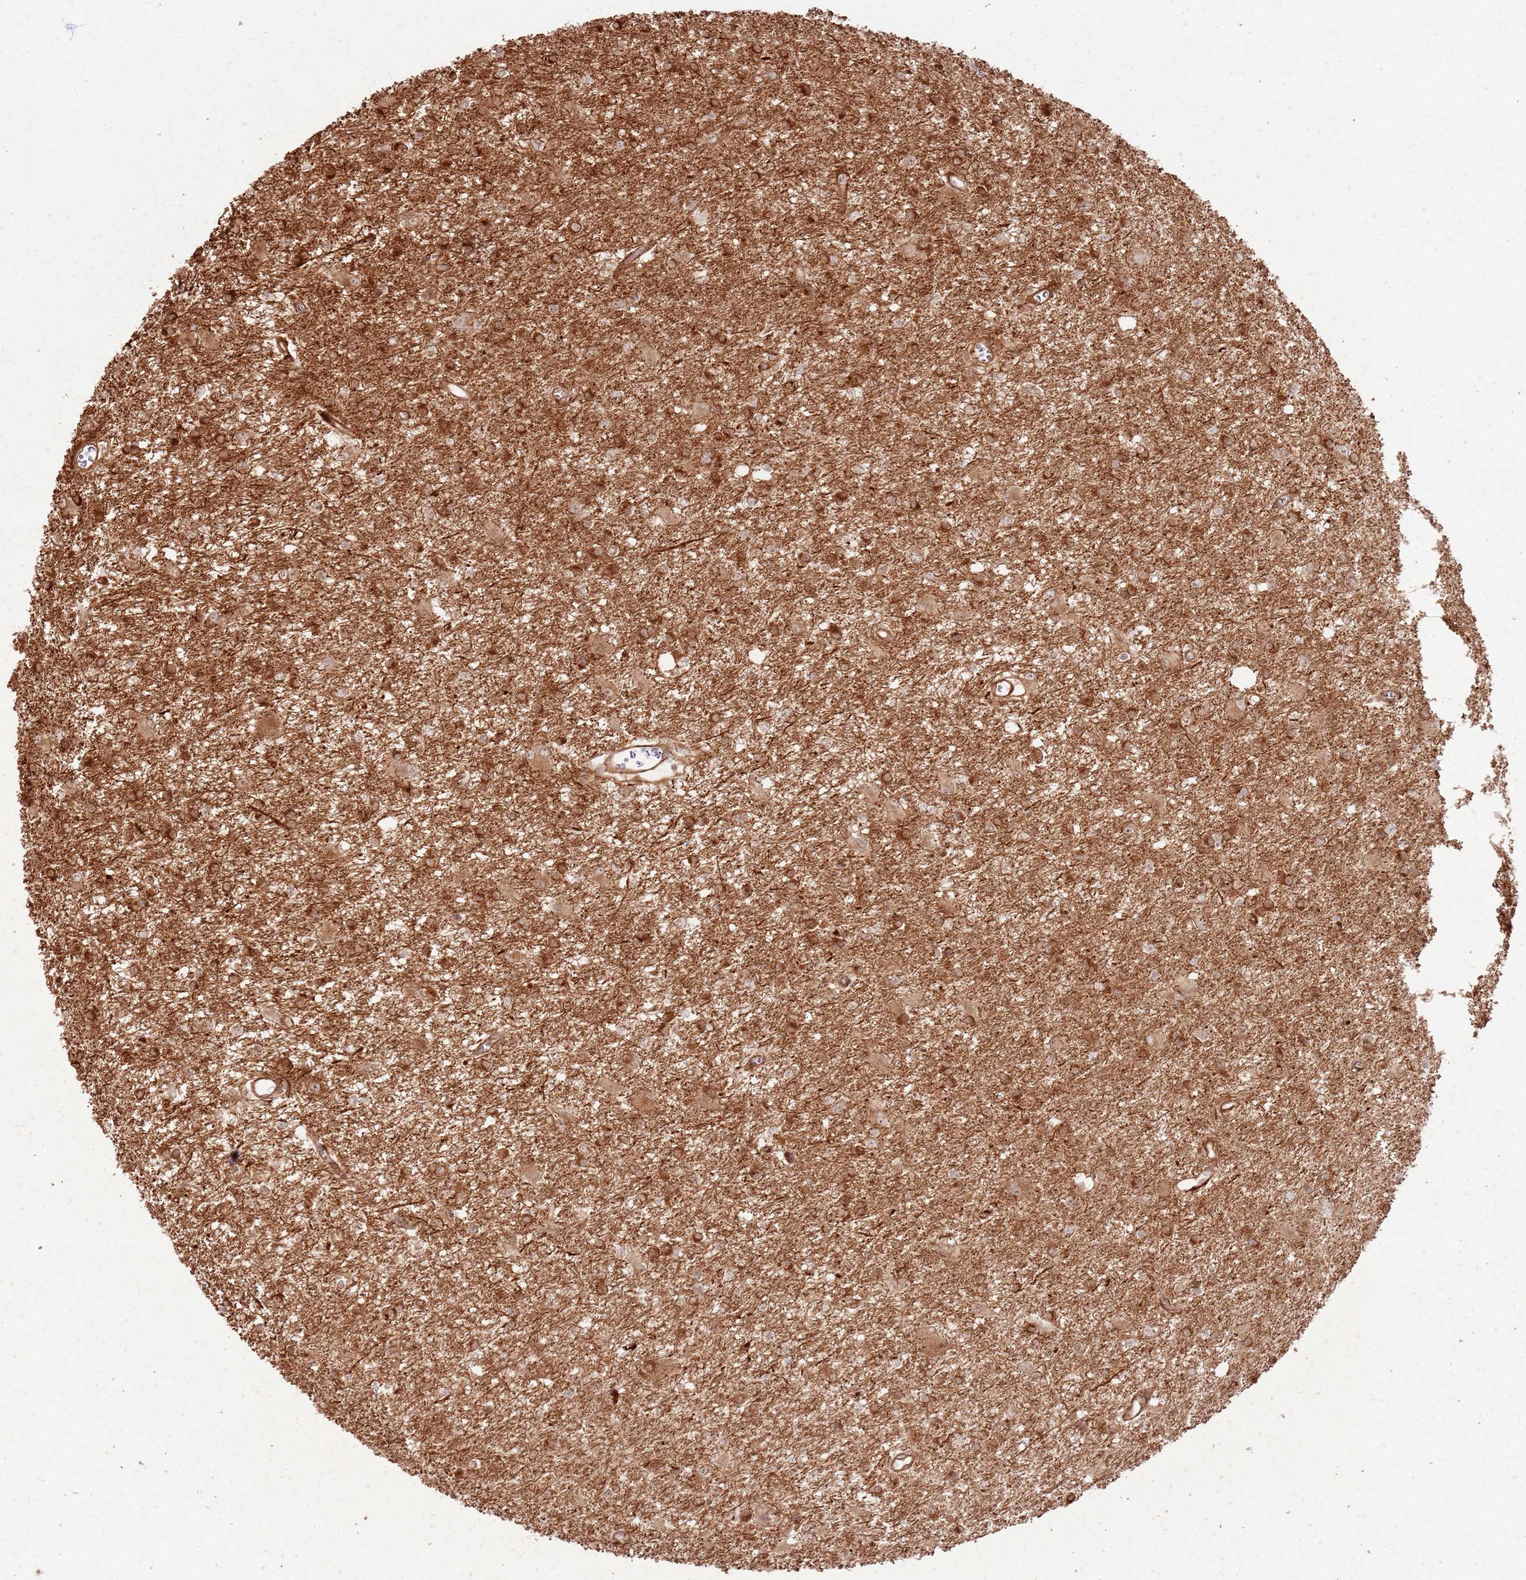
{"staining": {"intensity": "strong", "quantity": ">75%", "location": "cytoplasmic/membranous,nuclear"}, "tissue": "glioma", "cell_type": "Tumor cells", "image_type": "cancer", "snomed": [{"axis": "morphology", "description": "Glioma, malignant, High grade"}, {"axis": "topography", "description": "Brain"}], "caption": "Immunohistochemistry of malignant glioma (high-grade) demonstrates high levels of strong cytoplasmic/membranous and nuclear staining in about >75% of tumor cells.", "gene": "ZNF623", "patient": {"sex": "female", "age": 50}}